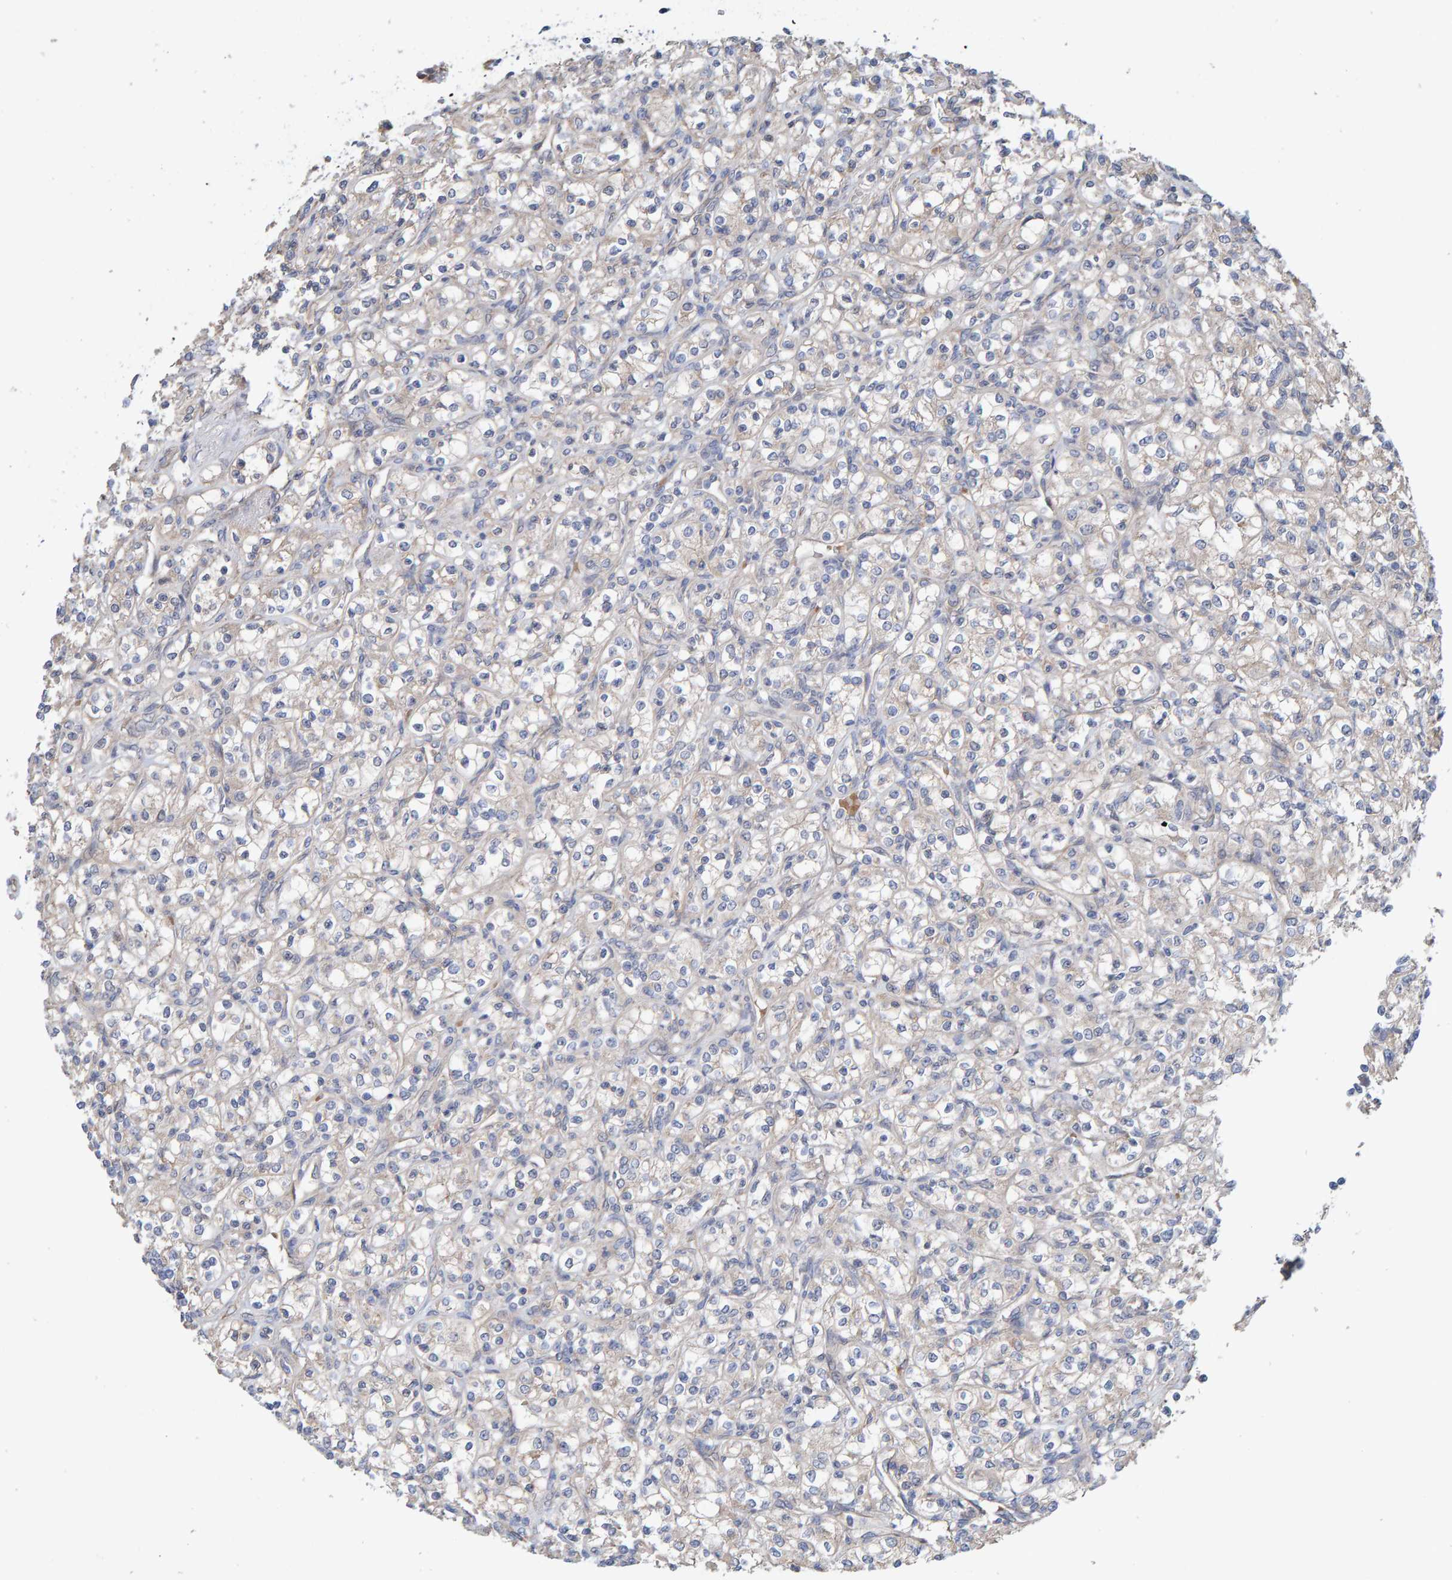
{"staining": {"intensity": "weak", "quantity": "<25%", "location": "cytoplasmic/membranous"}, "tissue": "renal cancer", "cell_type": "Tumor cells", "image_type": "cancer", "snomed": [{"axis": "morphology", "description": "Adenocarcinoma, NOS"}, {"axis": "topography", "description": "Kidney"}], "caption": "High magnification brightfield microscopy of adenocarcinoma (renal) stained with DAB (3,3'-diaminobenzidine) (brown) and counterstained with hematoxylin (blue): tumor cells show no significant staining.", "gene": "LRSAM1", "patient": {"sex": "male", "age": 77}}